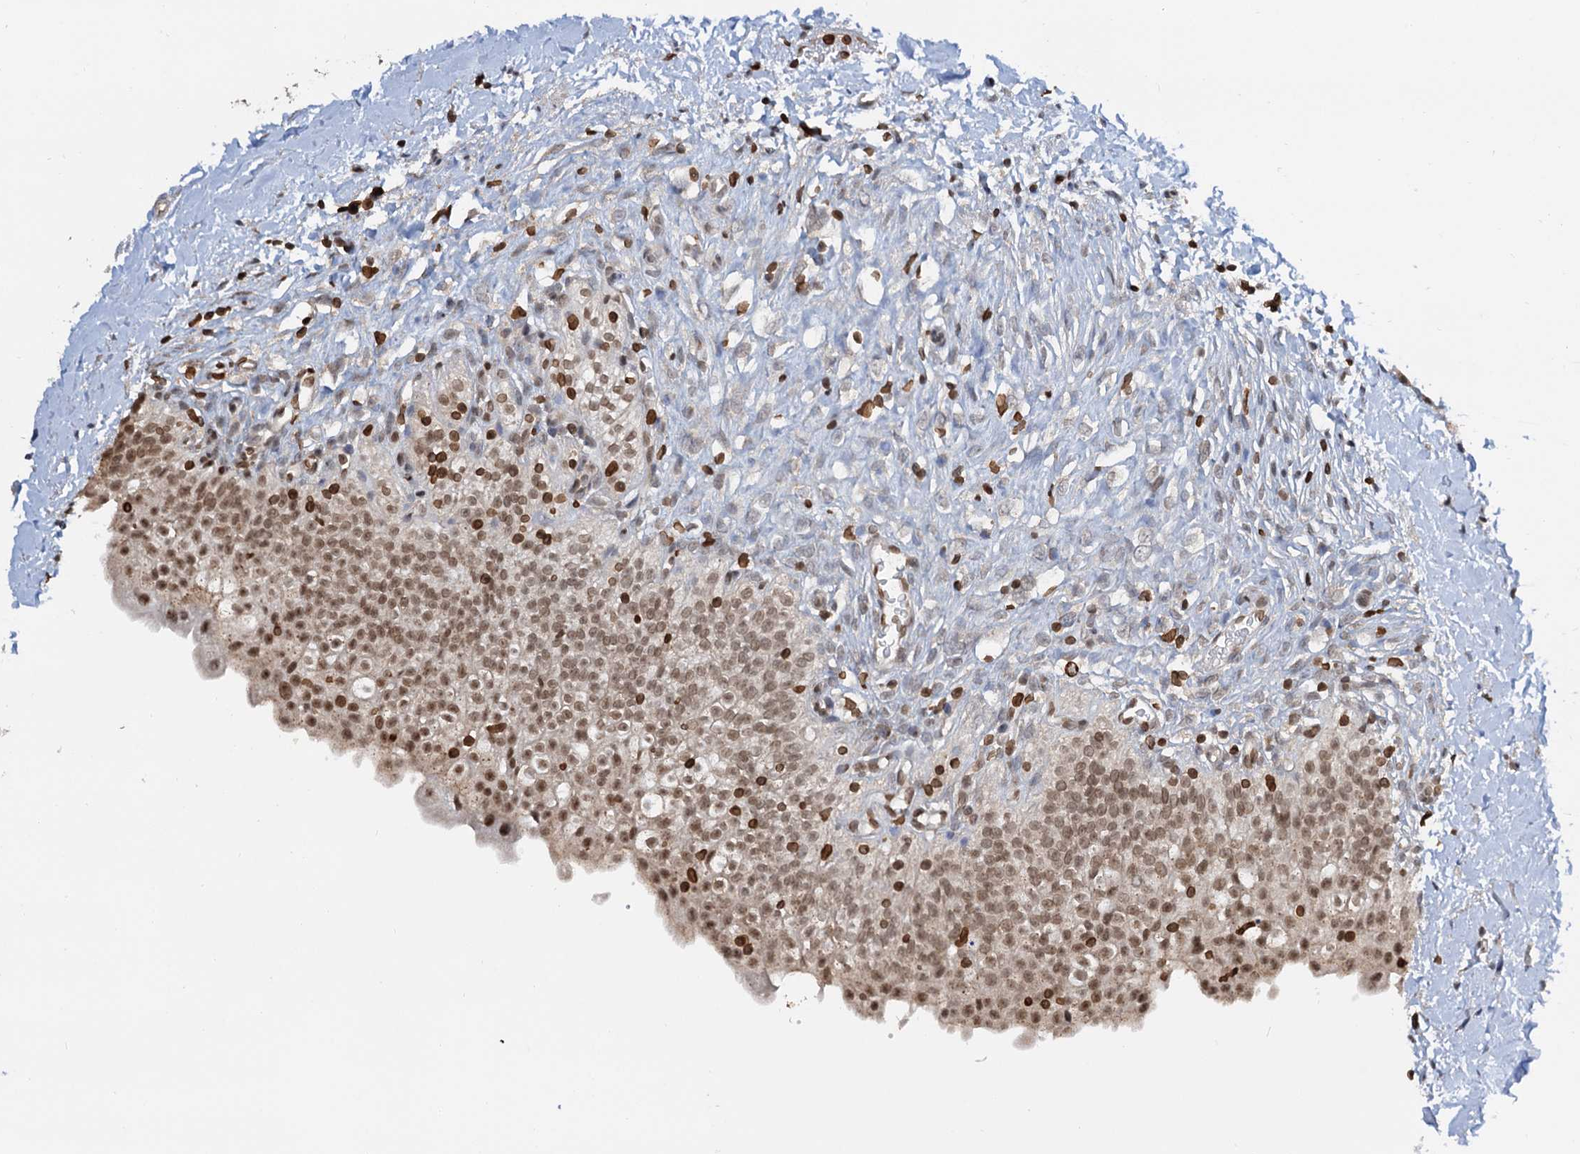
{"staining": {"intensity": "moderate", "quantity": ">75%", "location": "nuclear"}, "tissue": "urinary bladder", "cell_type": "Urothelial cells", "image_type": "normal", "snomed": [{"axis": "morphology", "description": "Normal tissue, NOS"}, {"axis": "topography", "description": "Urinary bladder"}], "caption": "Immunohistochemical staining of unremarkable urinary bladder reveals medium levels of moderate nuclear positivity in approximately >75% of urothelial cells.", "gene": "ZC3H13", "patient": {"sex": "male", "age": 55}}